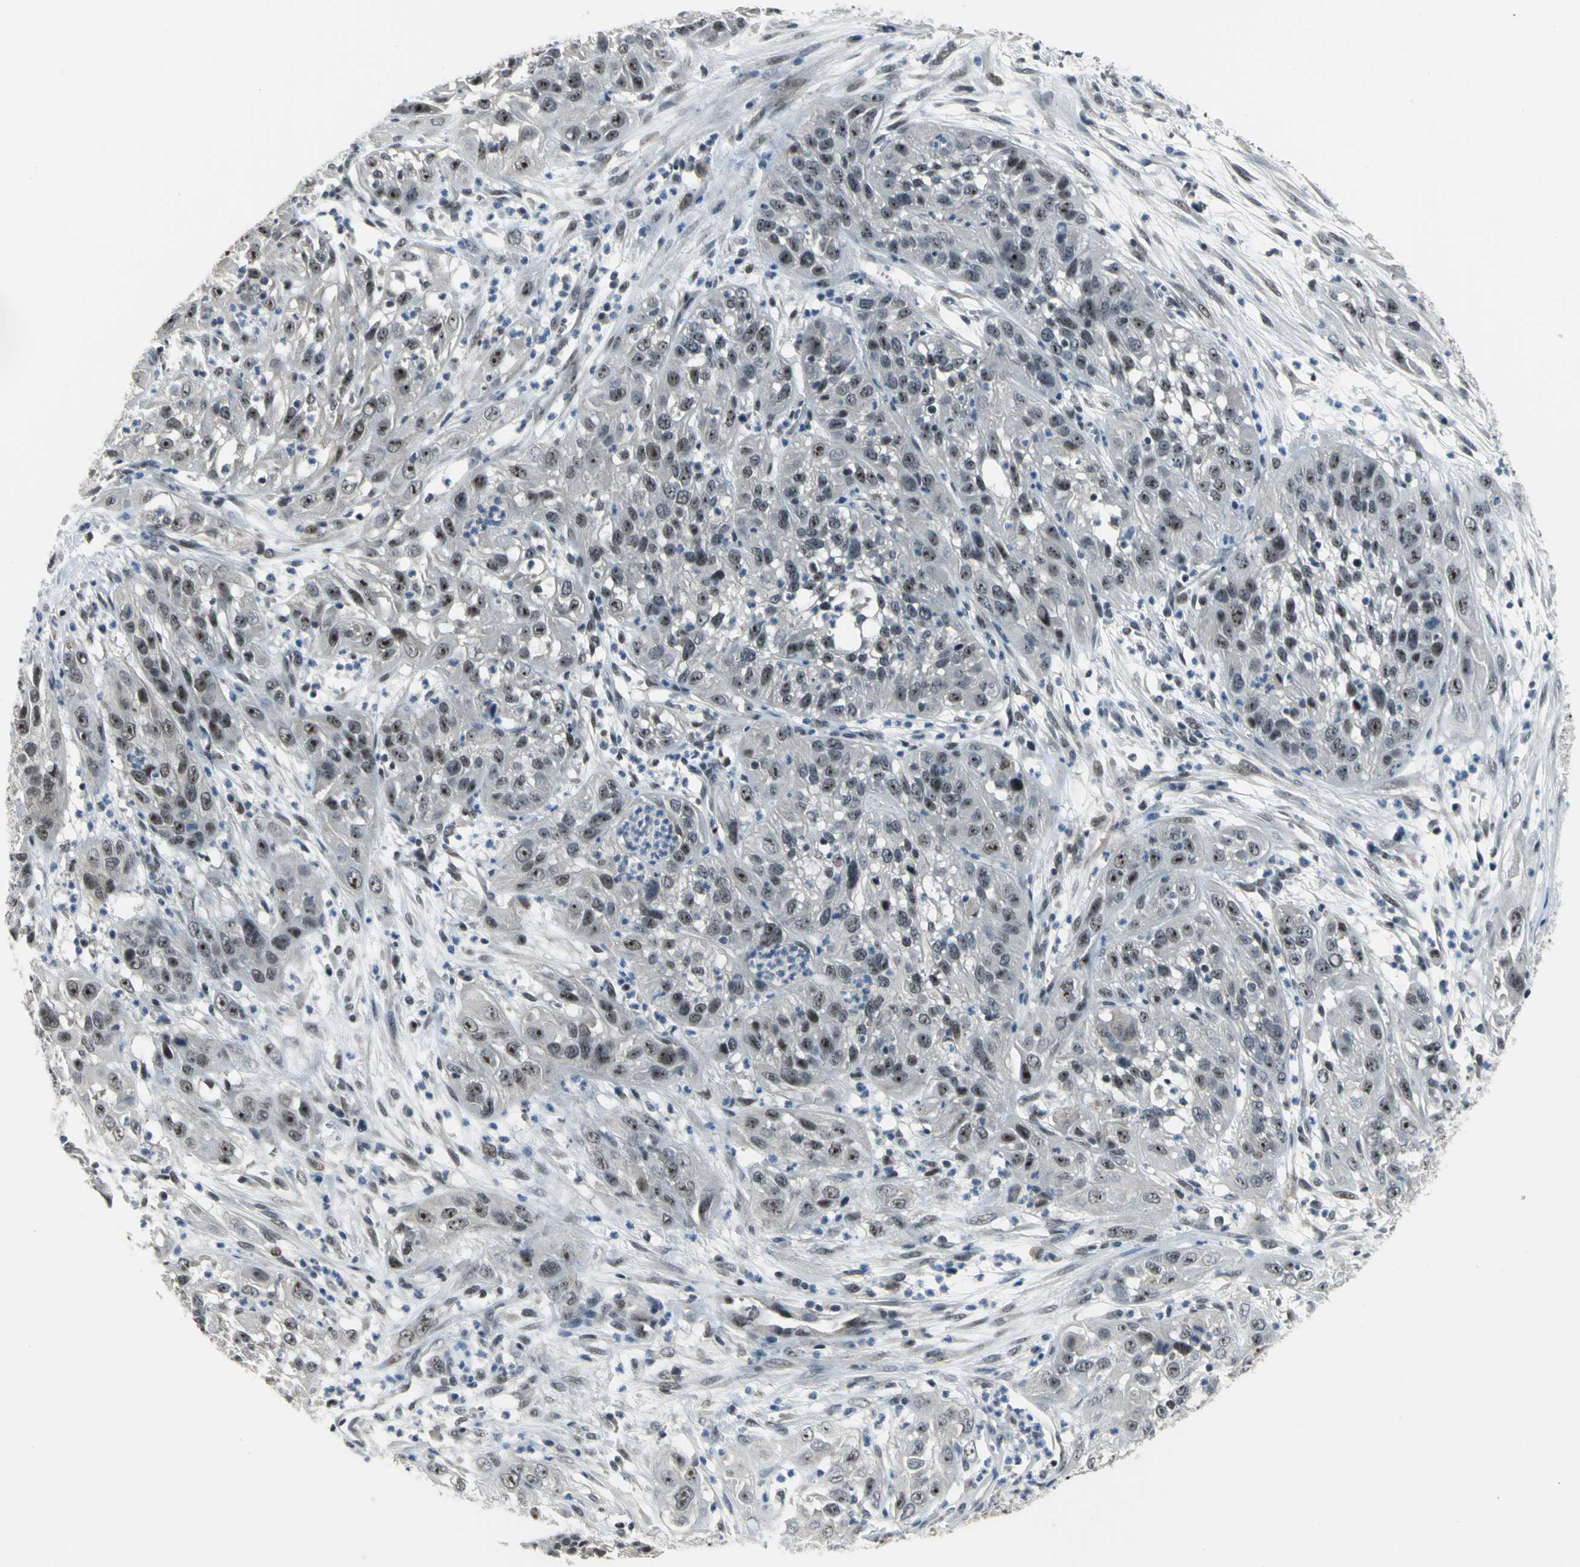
{"staining": {"intensity": "strong", "quantity": ">75%", "location": "nuclear"}, "tissue": "cervical cancer", "cell_type": "Tumor cells", "image_type": "cancer", "snomed": [{"axis": "morphology", "description": "Squamous cell carcinoma, NOS"}, {"axis": "topography", "description": "Cervix"}], "caption": "An image of cervical cancer stained for a protein exhibits strong nuclear brown staining in tumor cells.", "gene": "GLI3", "patient": {"sex": "female", "age": 32}}